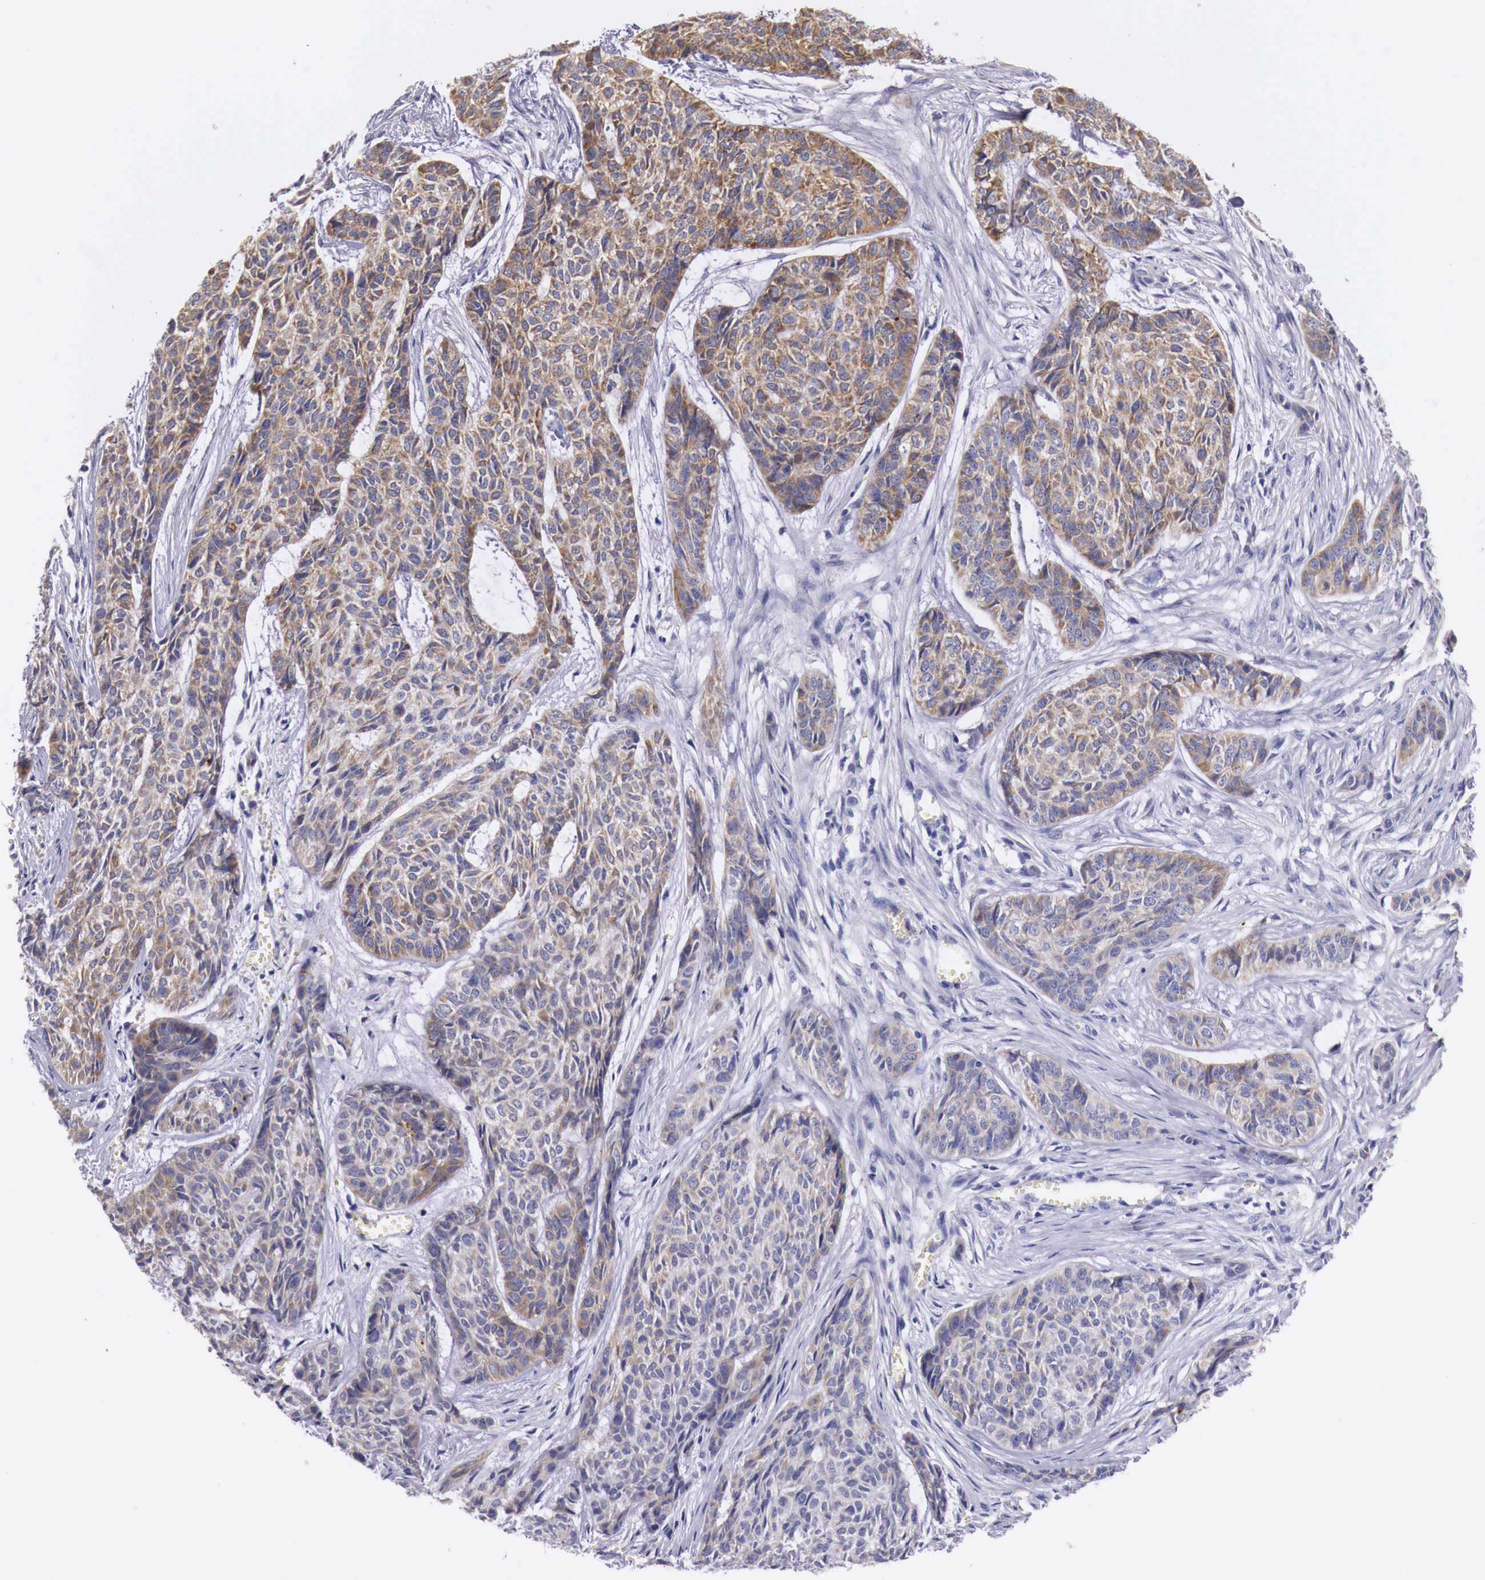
{"staining": {"intensity": "weak", "quantity": ">75%", "location": "cytoplasmic/membranous"}, "tissue": "skin cancer", "cell_type": "Tumor cells", "image_type": "cancer", "snomed": [{"axis": "morphology", "description": "Normal tissue, NOS"}, {"axis": "morphology", "description": "Basal cell carcinoma"}, {"axis": "topography", "description": "Skin"}], "caption": "Immunohistochemistry (IHC) staining of skin cancer (basal cell carcinoma), which exhibits low levels of weak cytoplasmic/membranous expression in approximately >75% of tumor cells indicating weak cytoplasmic/membranous protein staining. The staining was performed using DAB (brown) for protein detection and nuclei were counterstained in hematoxylin (blue).", "gene": "NREP", "patient": {"sex": "female", "age": 65}}